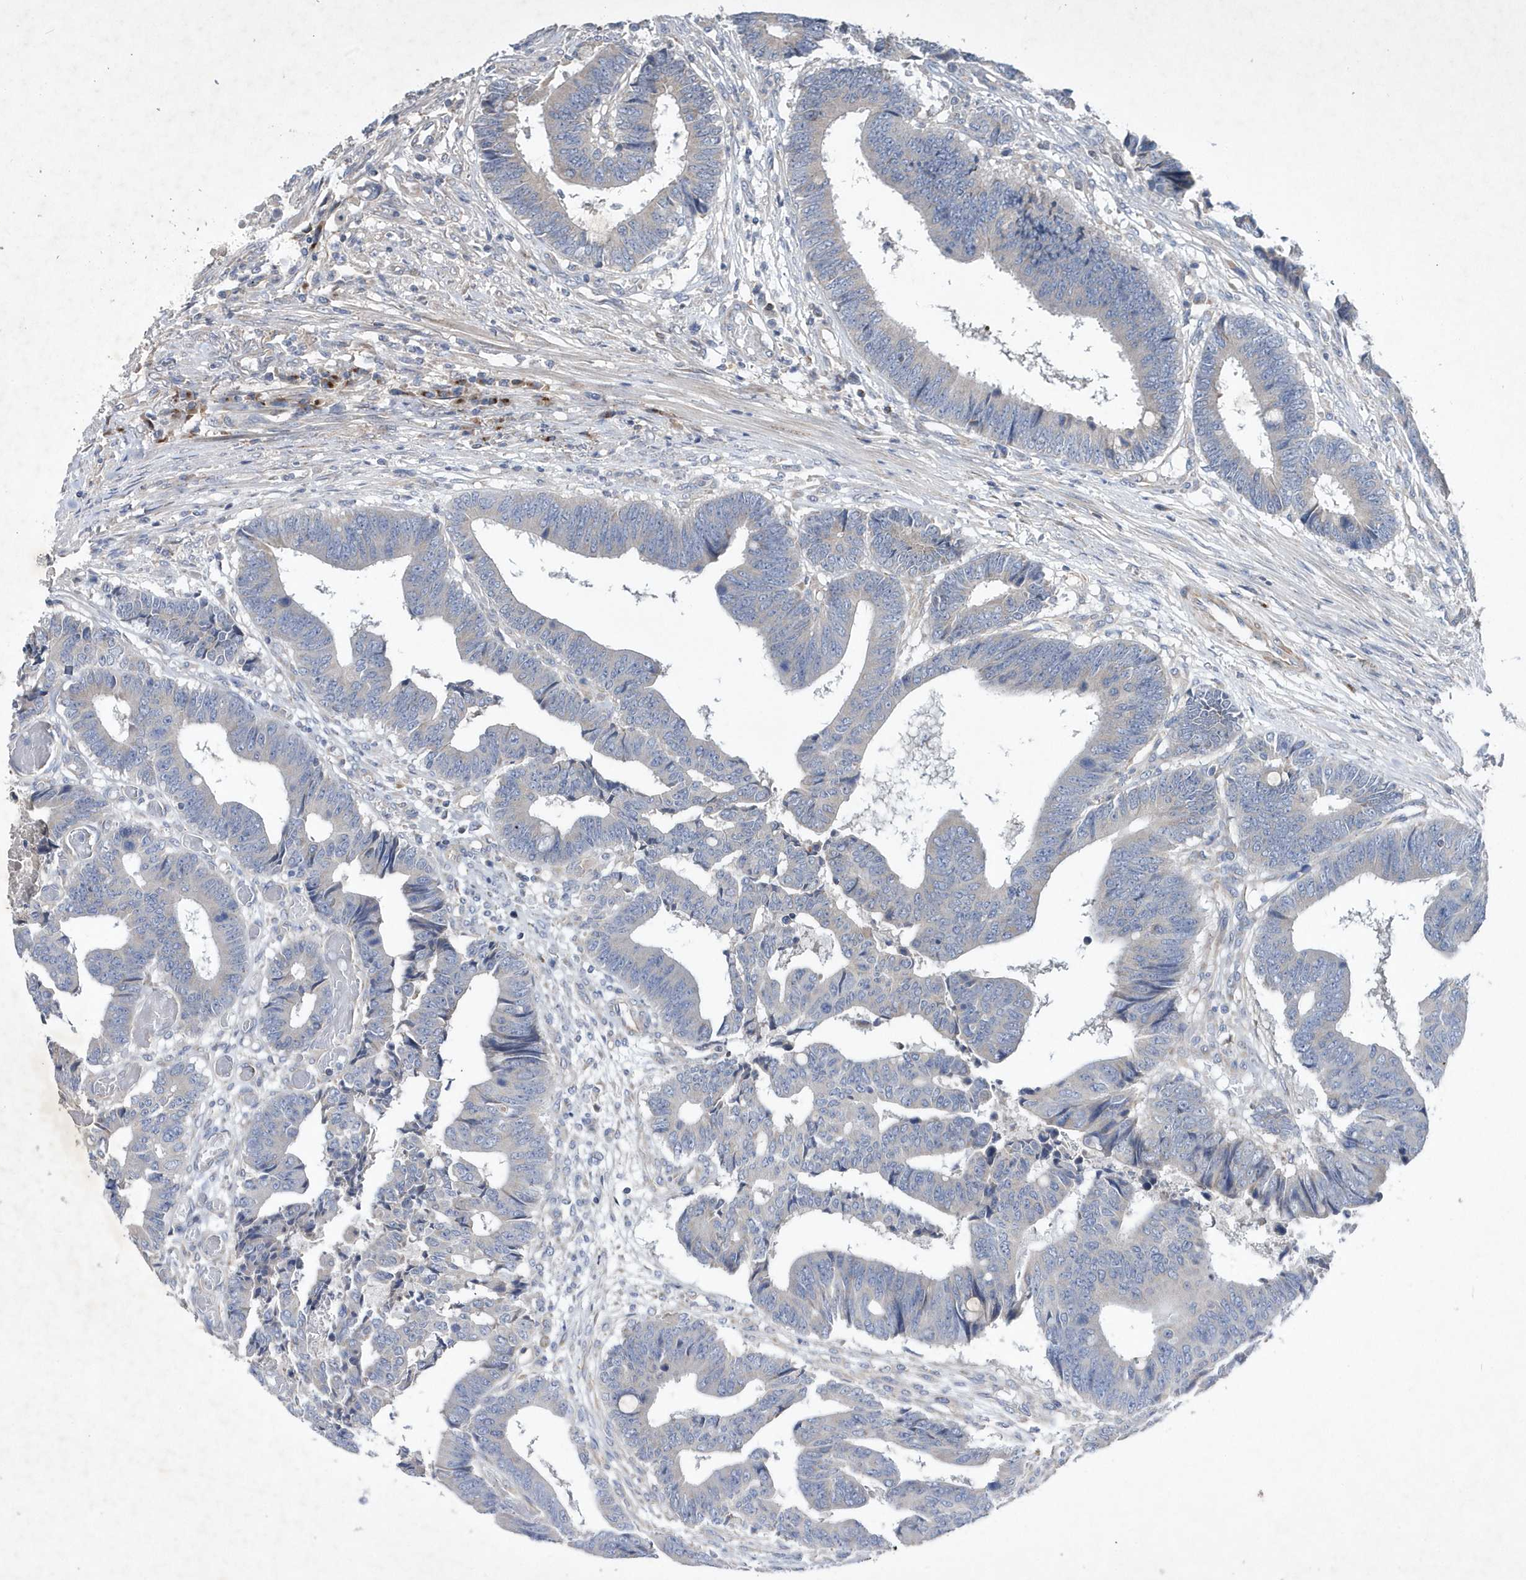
{"staining": {"intensity": "negative", "quantity": "none", "location": "none"}, "tissue": "colorectal cancer", "cell_type": "Tumor cells", "image_type": "cancer", "snomed": [{"axis": "morphology", "description": "Adenocarcinoma, NOS"}, {"axis": "topography", "description": "Rectum"}], "caption": "The IHC photomicrograph has no significant expression in tumor cells of colorectal cancer (adenocarcinoma) tissue.", "gene": "METTL8", "patient": {"sex": "male", "age": 84}}